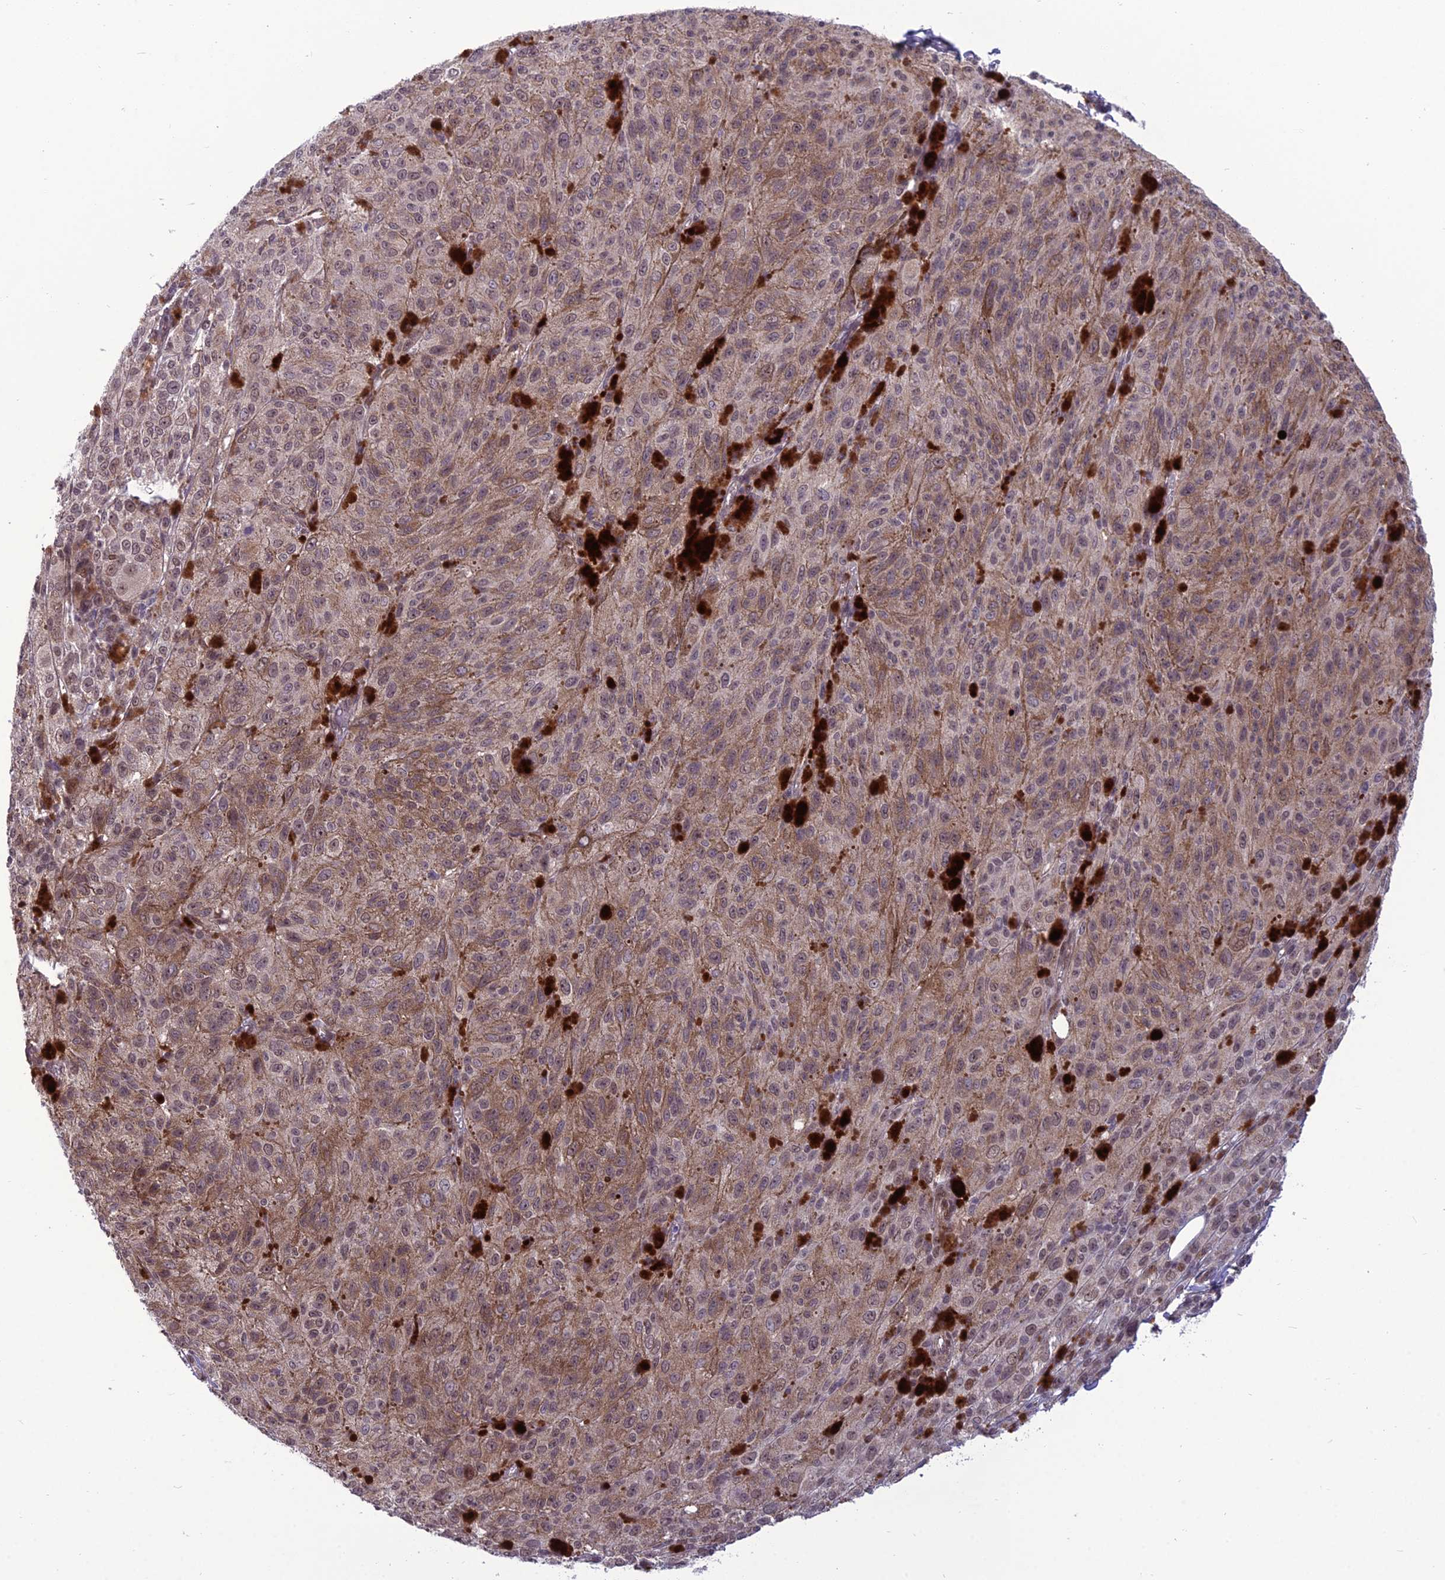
{"staining": {"intensity": "moderate", "quantity": "25%-75%", "location": "cytoplasmic/membranous"}, "tissue": "melanoma", "cell_type": "Tumor cells", "image_type": "cancer", "snomed": [{"axis": "morphology", "description": "Malignant melanoma, NOS"}, {"axis": "topography", "description": "Skin"}], "caption": "Protein analysis of melanoma tissue displays moderate cytoplasmic/membranous positivity in approximately 25%-75% of tumor cells.", "gene": "FBRS", "patient": {"sex": "female", "age": 52}}